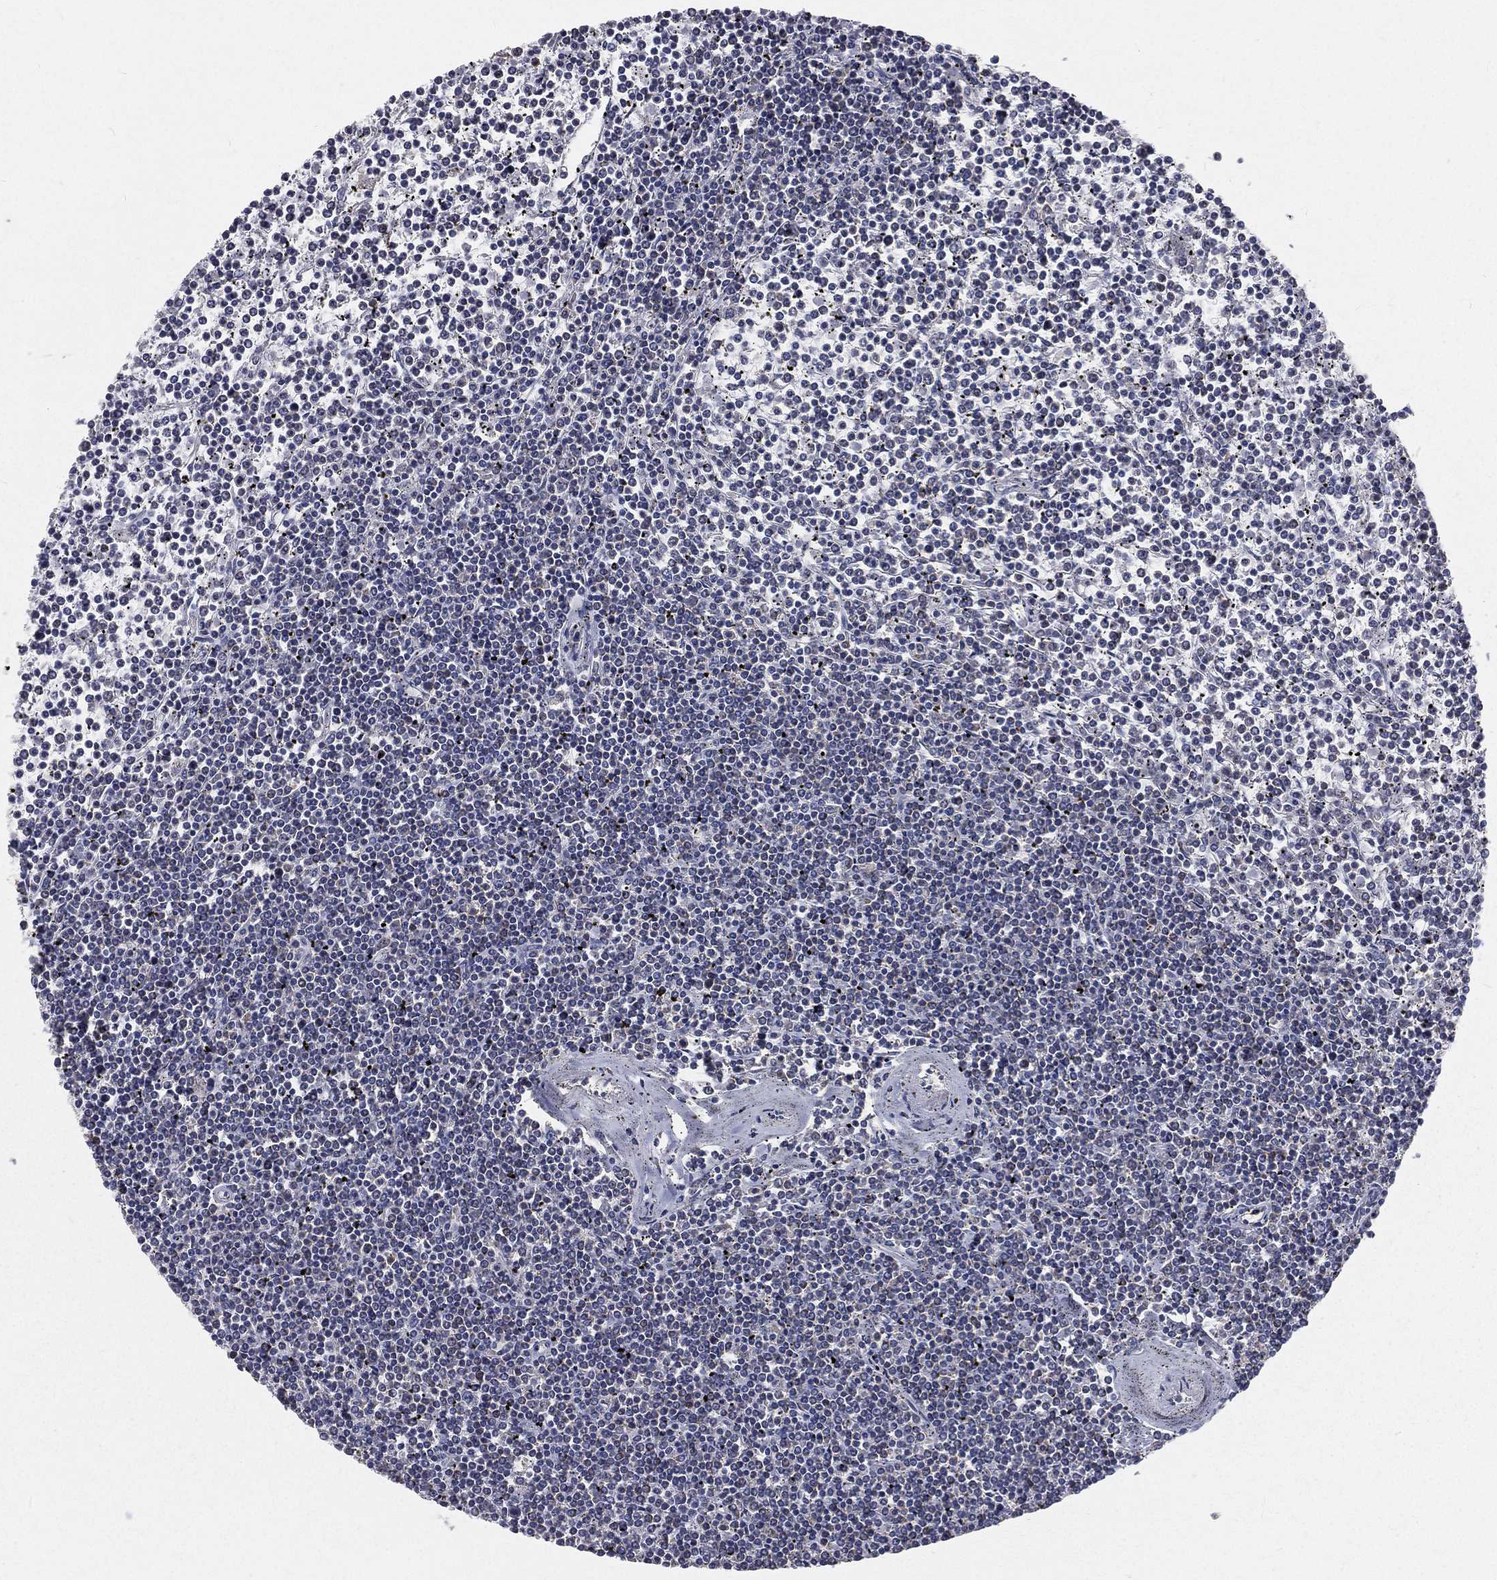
{"staining": {"intensity": "negative", "quantity": "none", "location": "none"}, "tissue": "lymphoma", "cell_type": "Tumor cells", "image_type": "cancer", "snomed": [{"axis": "morphology", "description": "Malignant lymphoma, non-Hodgkin's type, Low grade"}, {"axis": "topography", "description": "Spleen"}], "caption": "A photomicrograph of lymphoma stained for a protein displays no brown staining in tumor cells. (Brightfield microscopy of DAB (3,3'-diaminobenzidine) immunohistochemistry at high magnification).", "gene": "HADH", "patient": {"sex": "female", "age": 19}}